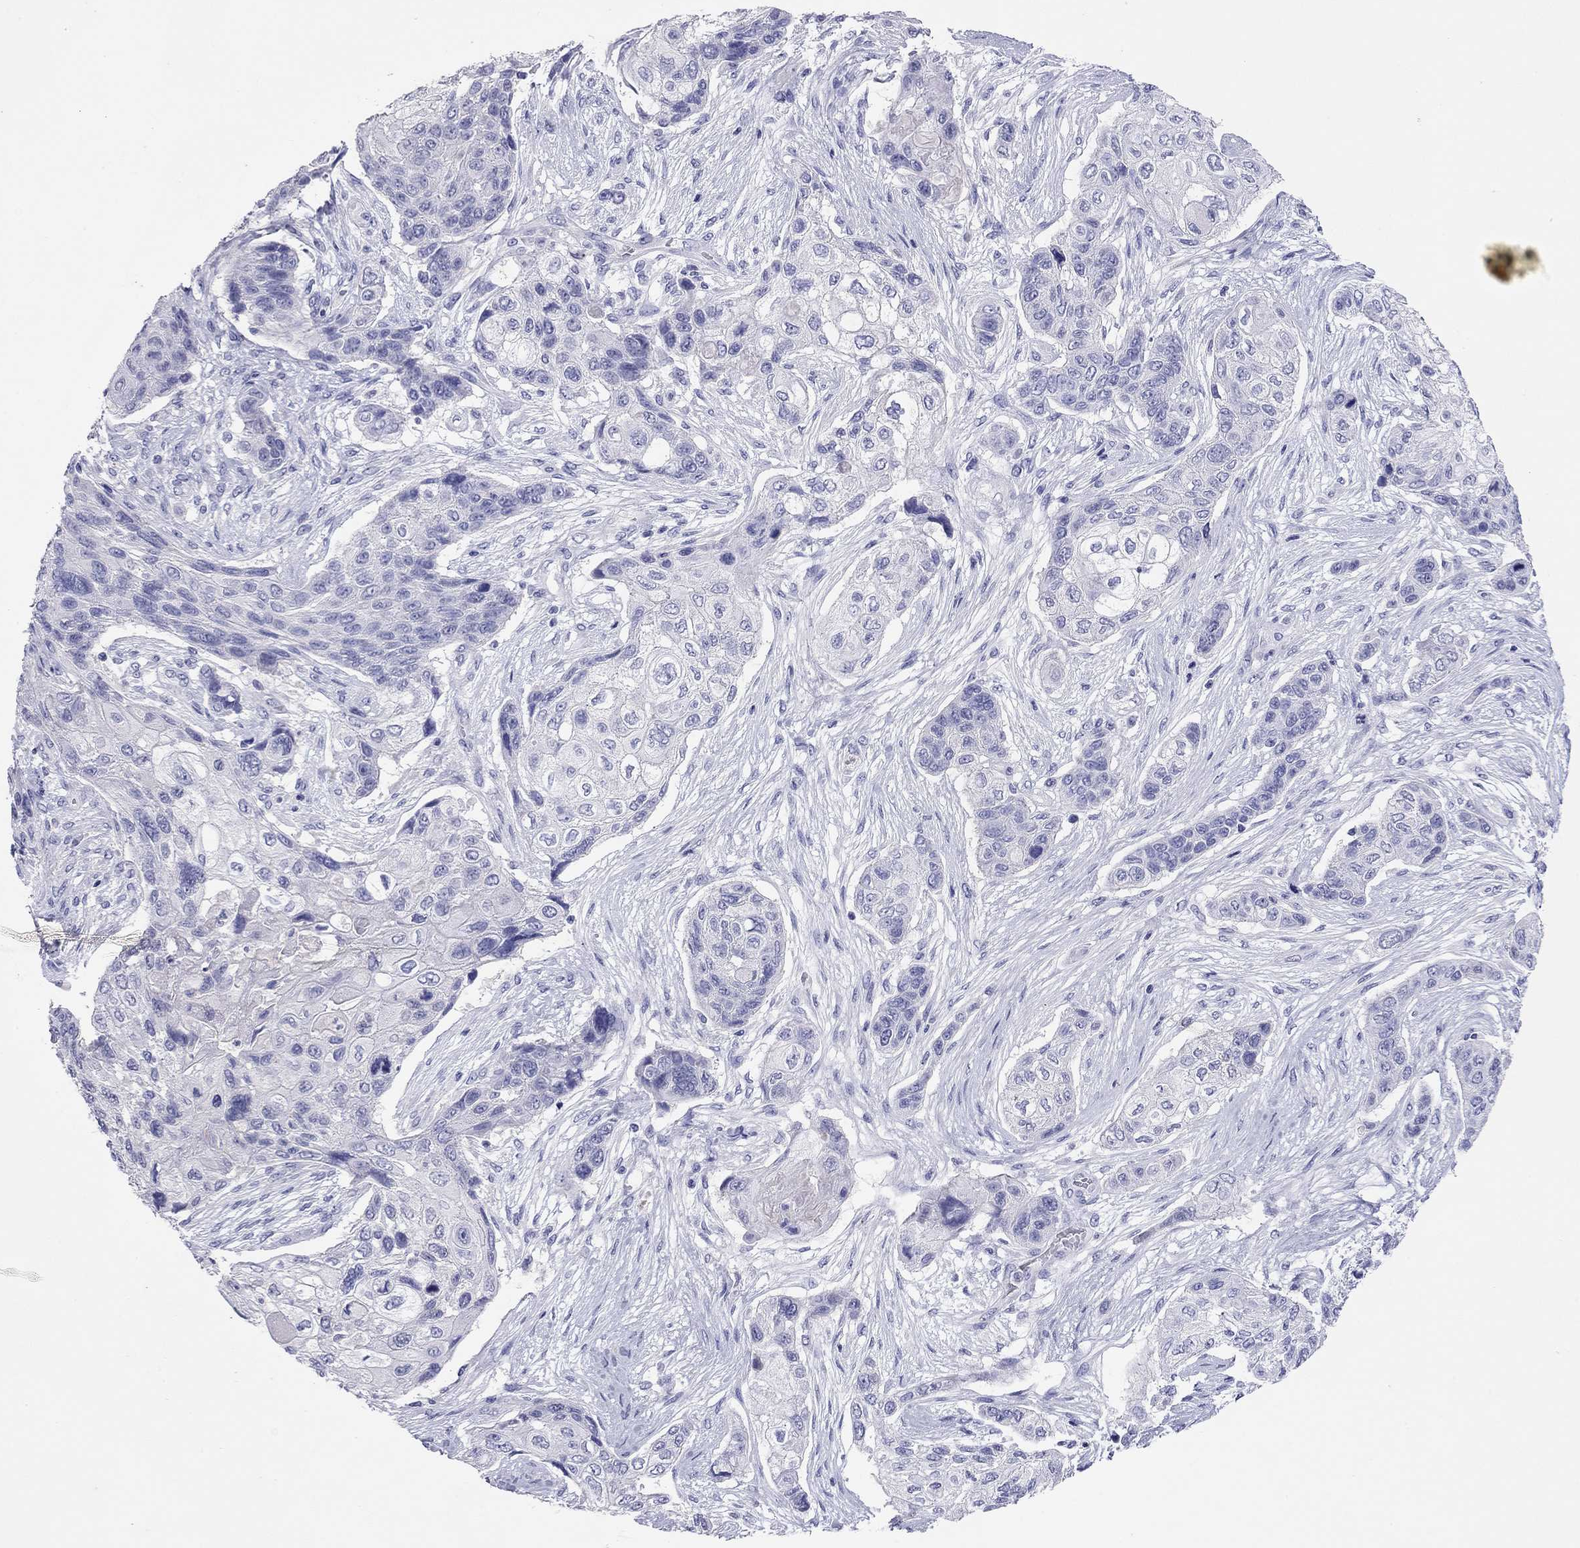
{"staining": {"intensity": "negative", "quantity": "none", "location": "none"}, "tissue": "lung cancer", "cell_type": "Tumor cells", "image_type": "cancer", "snomed": [{"axis": "morphology", "description": "Squamous cell carcinoma, NOS"}, {"axis": "topography", "description": "Lung"}], "caption": "Tumor cells show no significant protein staining in lung cancer.", "gene": "CALHM1", "patient": {"sex": "male", "age": 69}}